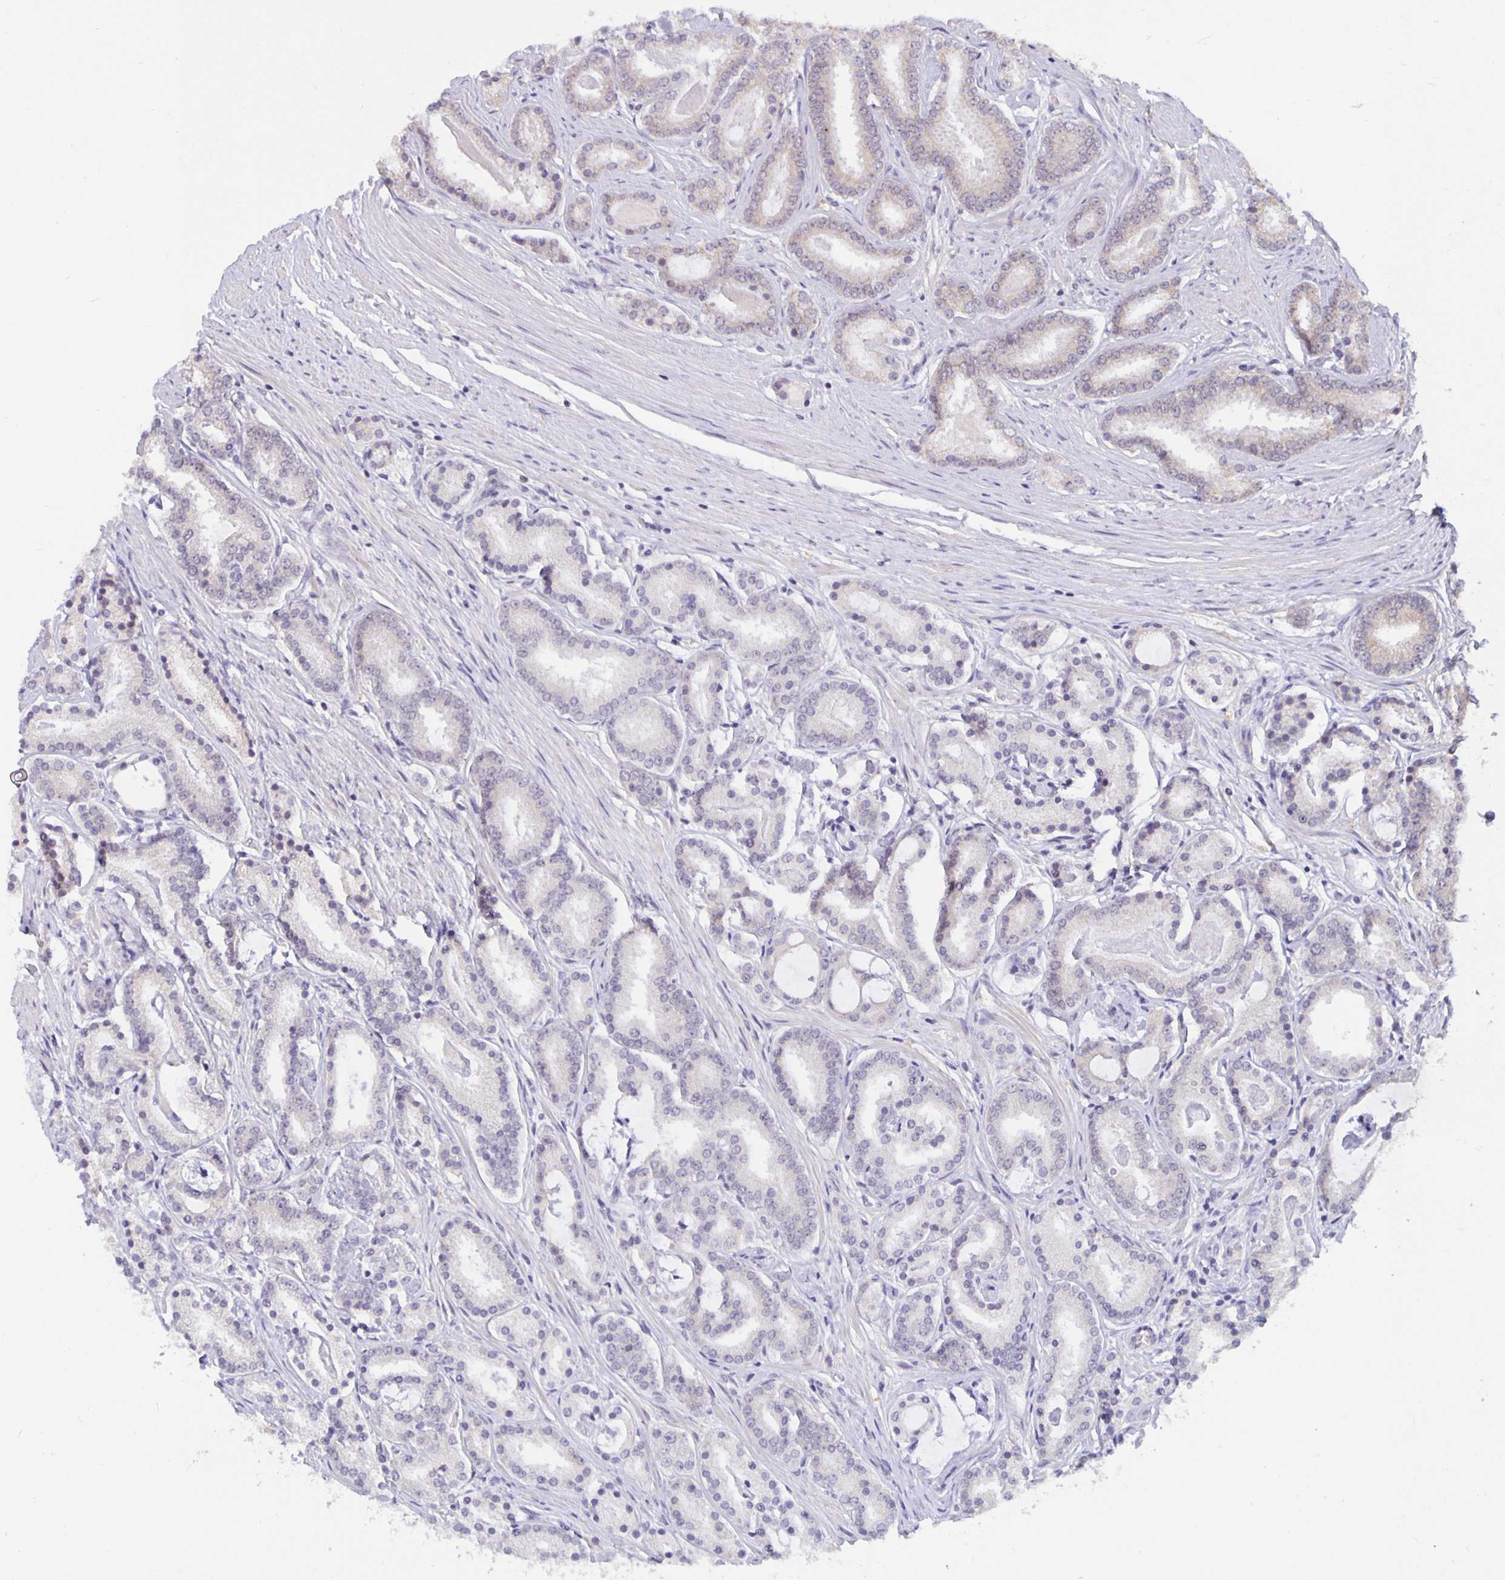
{"staining": {"intensity": "negative", "quantity": "none", "location": "none"}, "tissue": "prostate cancer", "cell_type": "Tumor cells", "image_type": "cancer", "snomed": [{"axis": "morphology", "description": "Adenocarcinoma, High grade"}, {"axis": "topography", "description": "Prostate"}], "caption": "Prostate cancer was stained to show a protein in brown. There is no significant positivity in tumor cells.", "gene": "ARVCF", "patient": {"sex": "male", "age": 63}}